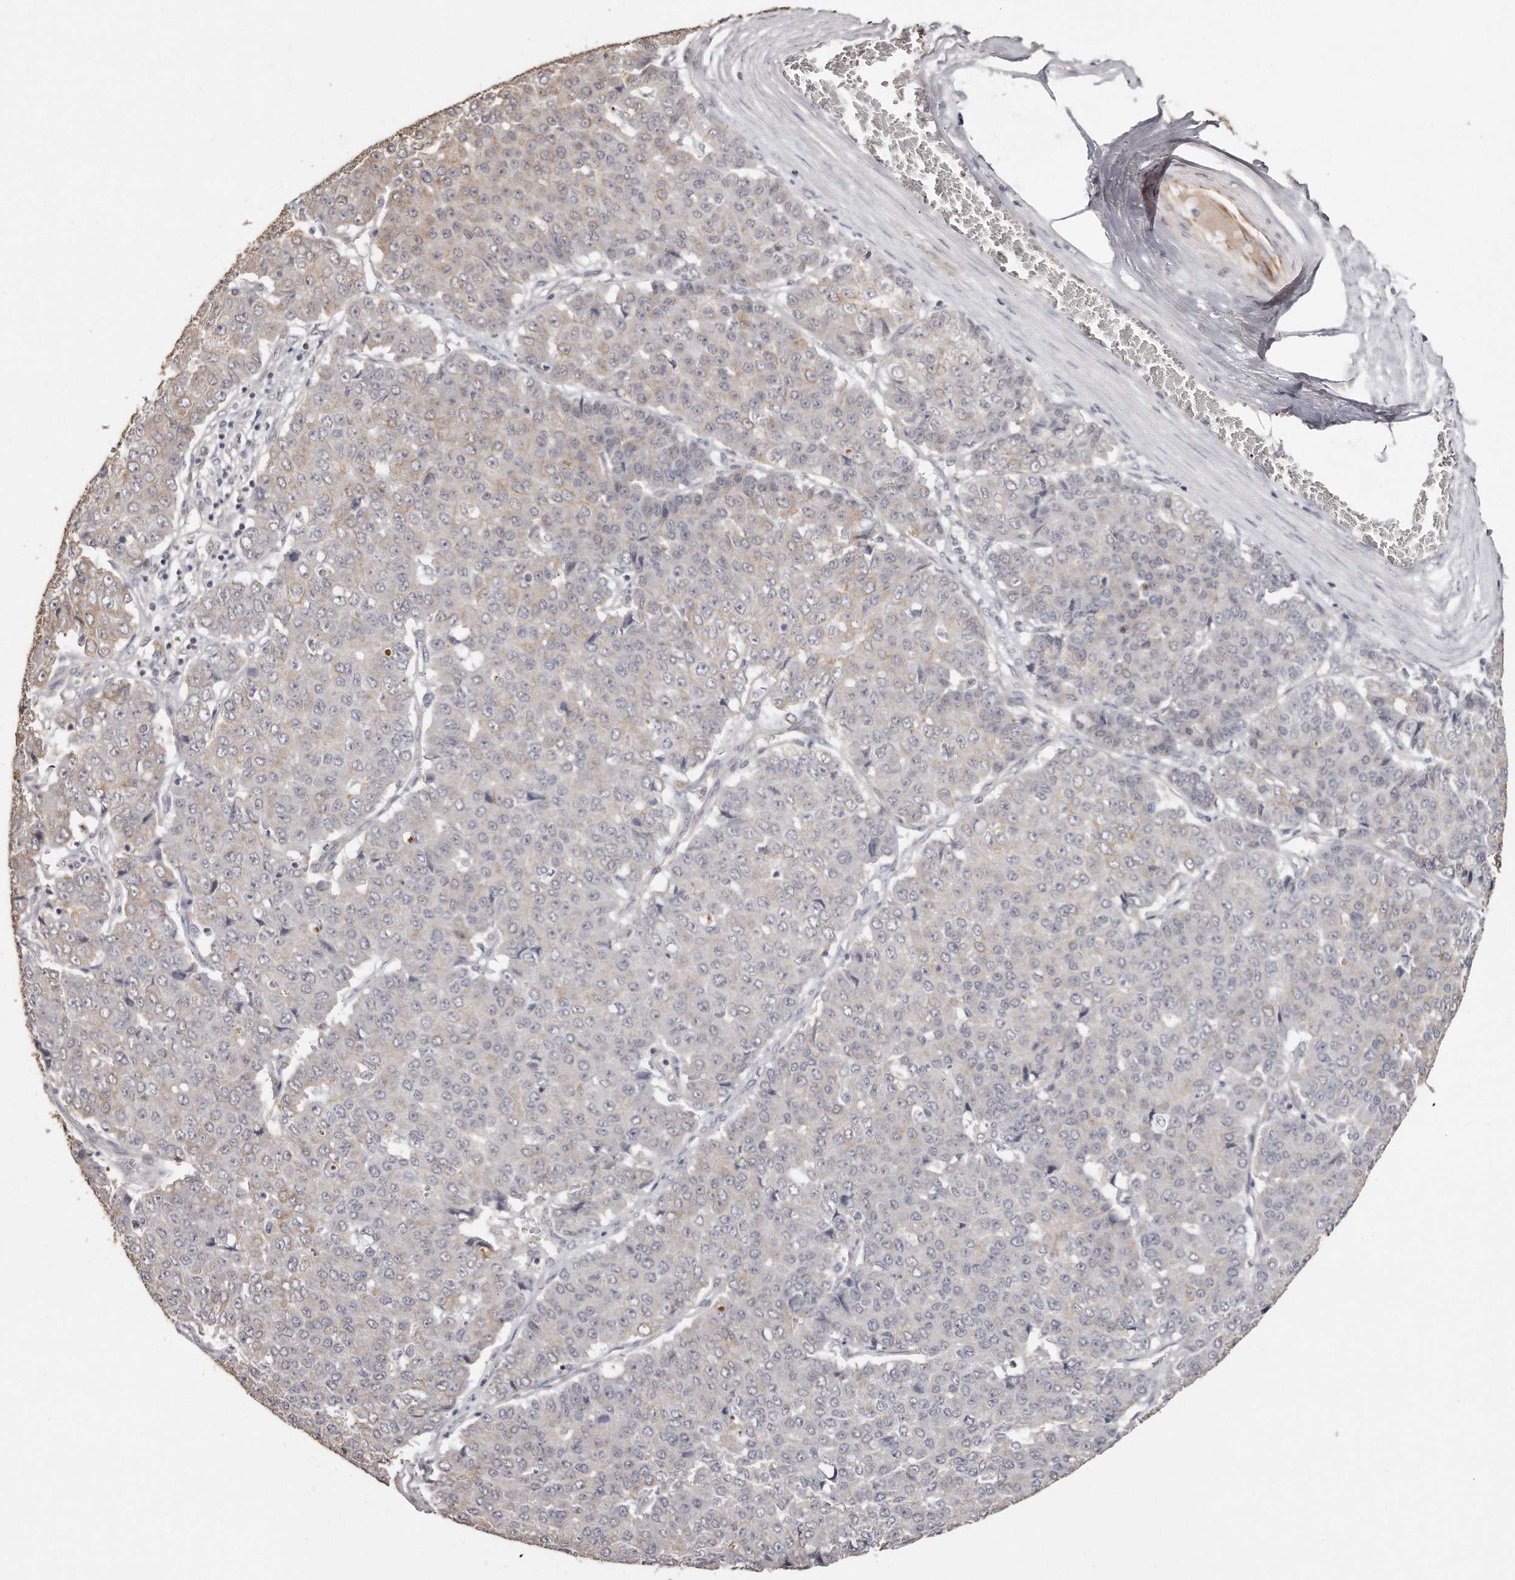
{"staining": {"intensity": "weak", "quantity": "<25%", "location": "cytoplasmic/membranous"}, "tissue": "pancreatic cancer", "cell_type": "Tumor cells", "image_type": "cancer", "snomed": [{"axis": "morphology", "description": "Adenocarcinoma, NOS"}, {"axis": "topography", "description": "Pancreas"}], "caption": "Immunohistochemical staining of human pancreatic adenocarcinoma displays no significant expression in tumor cells. (Stains: DAB (3,3'-diaminobenzidine) IHC with hematoxylin counter stain, Microscopy: brightfield microscopy at high magnification).", "gene": "ZYG11A", "patient": {"sex": "male", "age": 50}}